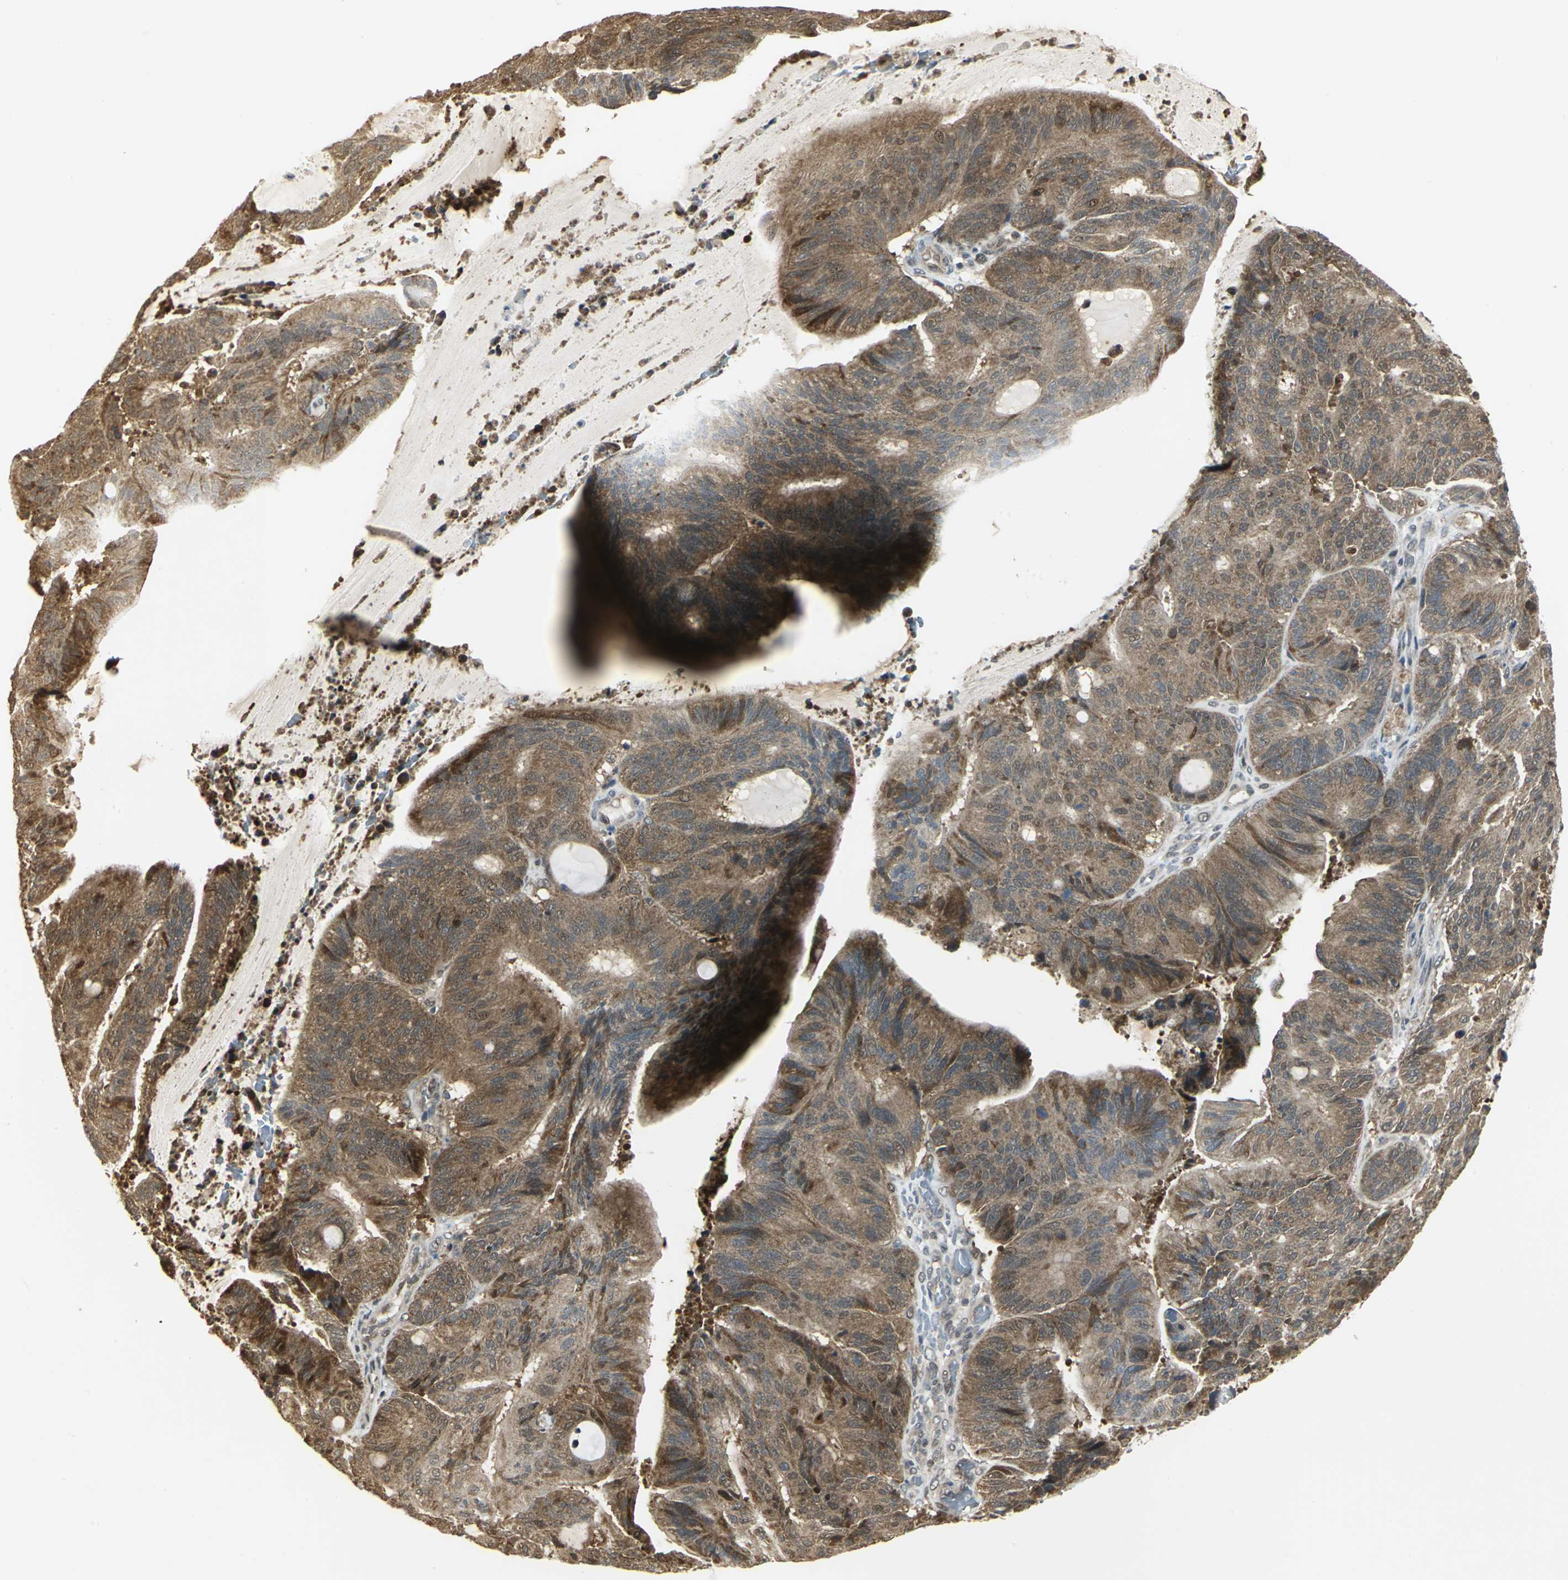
{"staining": {"intensity": "moderate", "quantity": ">75%", "location": "cytoplasmic/membranous,nuclear"}, "tissue": "liver cancer", "cell_type": "Tumor cells", "image_type": "cancer", "snomed": [{"axis": "morphology", "description": "Cholangiocarcinoma"}, {"axis": "topography", "description": "Liver"}], "caption": "Human cholangiocarcinoma (liver) stained with a protein marker demonstrates moderate staining in tumor cells.", "gene": "PSMC4", "patient": {"sex": "female", "age": 73}}